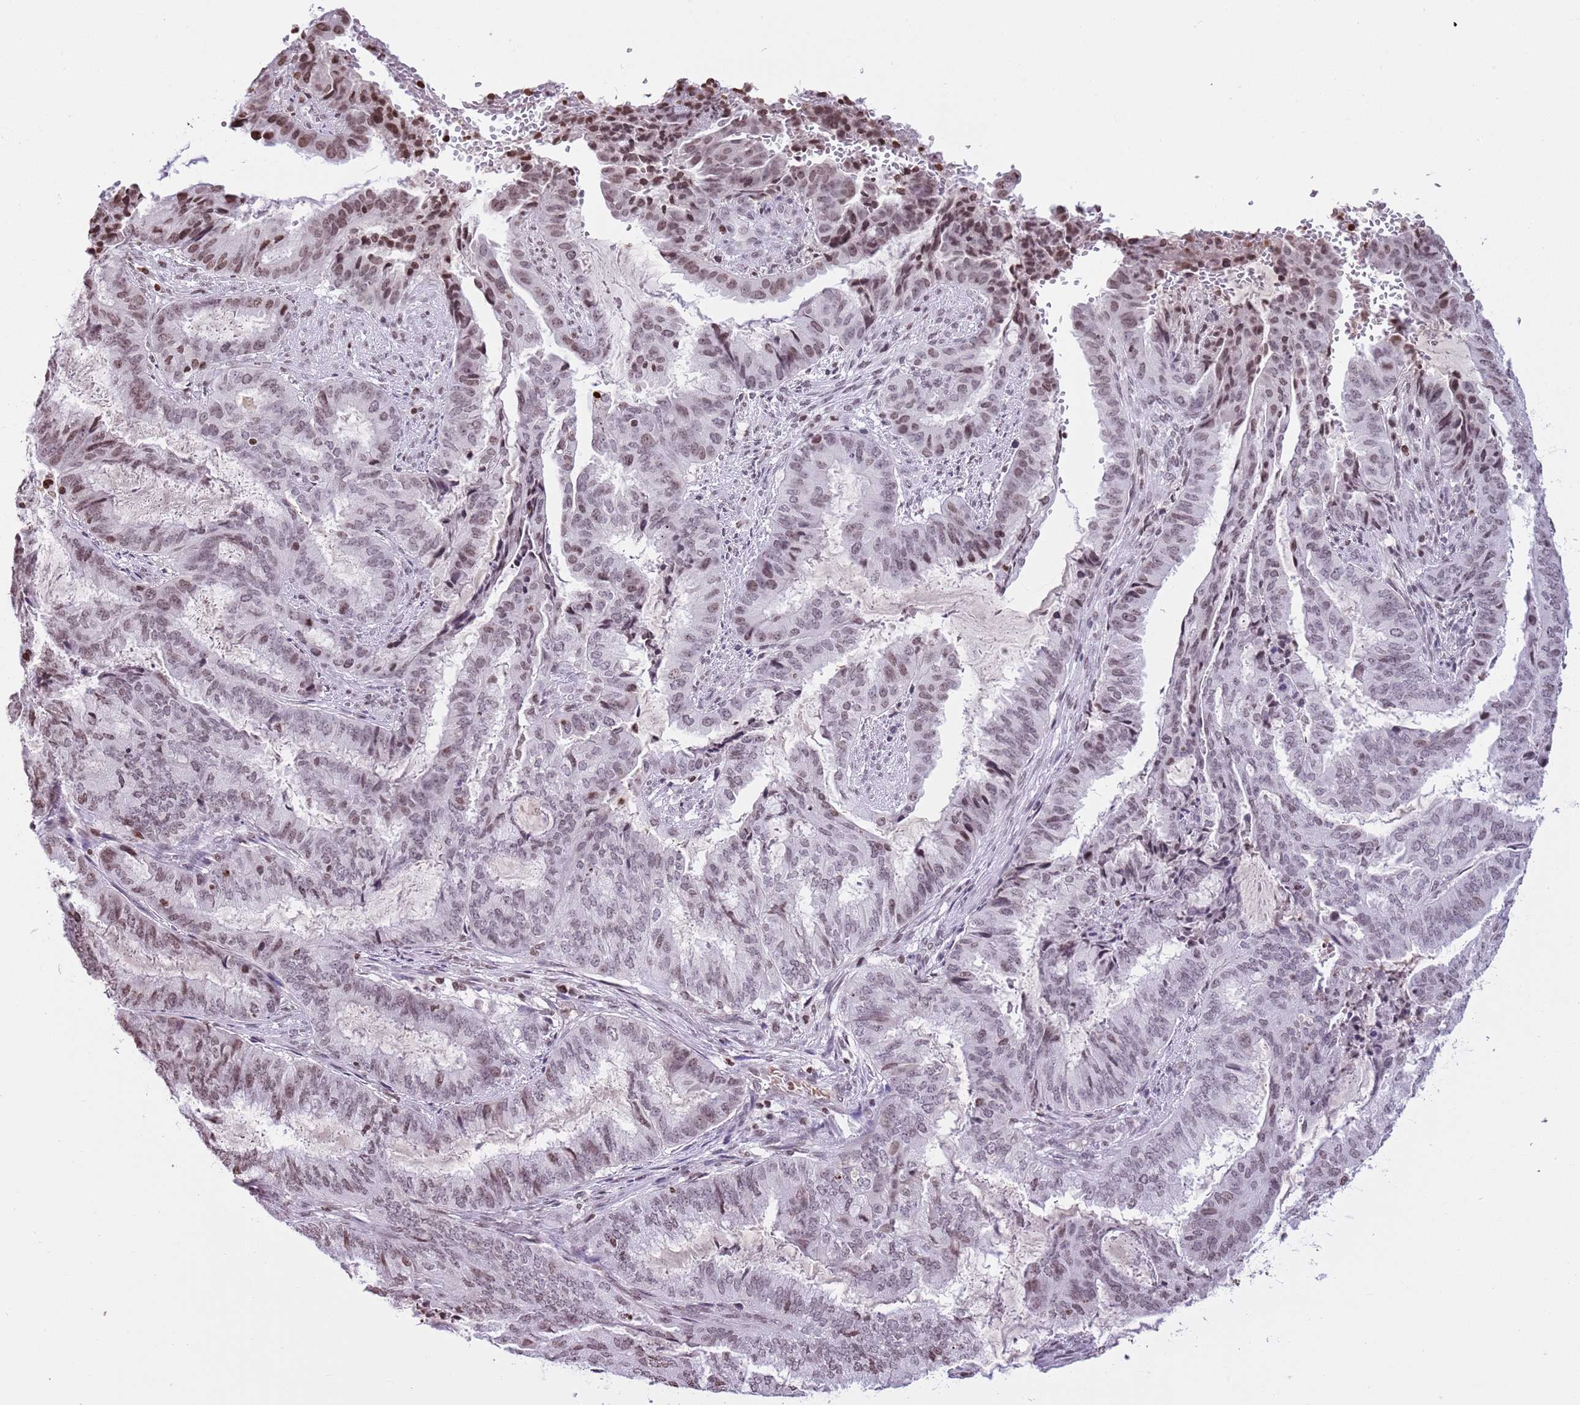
{"staining": {"intensity": "weak", "quantity": "25%-75%", "location": "nuclear"}, "tissue": "endometrial cancer", "cell_type": "Tumor cells", "image_type": "cancer", "snomed": [{"axis": "morphology", "description": "Adenocarcinoma, NOS"}, {"axis": "topography", "description": "Endometrium"}], "caption": "Immunohistochemistry image of human adenocarcinoma (endometrial) stained for a protein (brown), which exhibits low levels of weak nuclear positivity in about 25%-75% of tumor cells.", "gene": "KPNA3", "patient": {"sex": "female", "age": 51}}